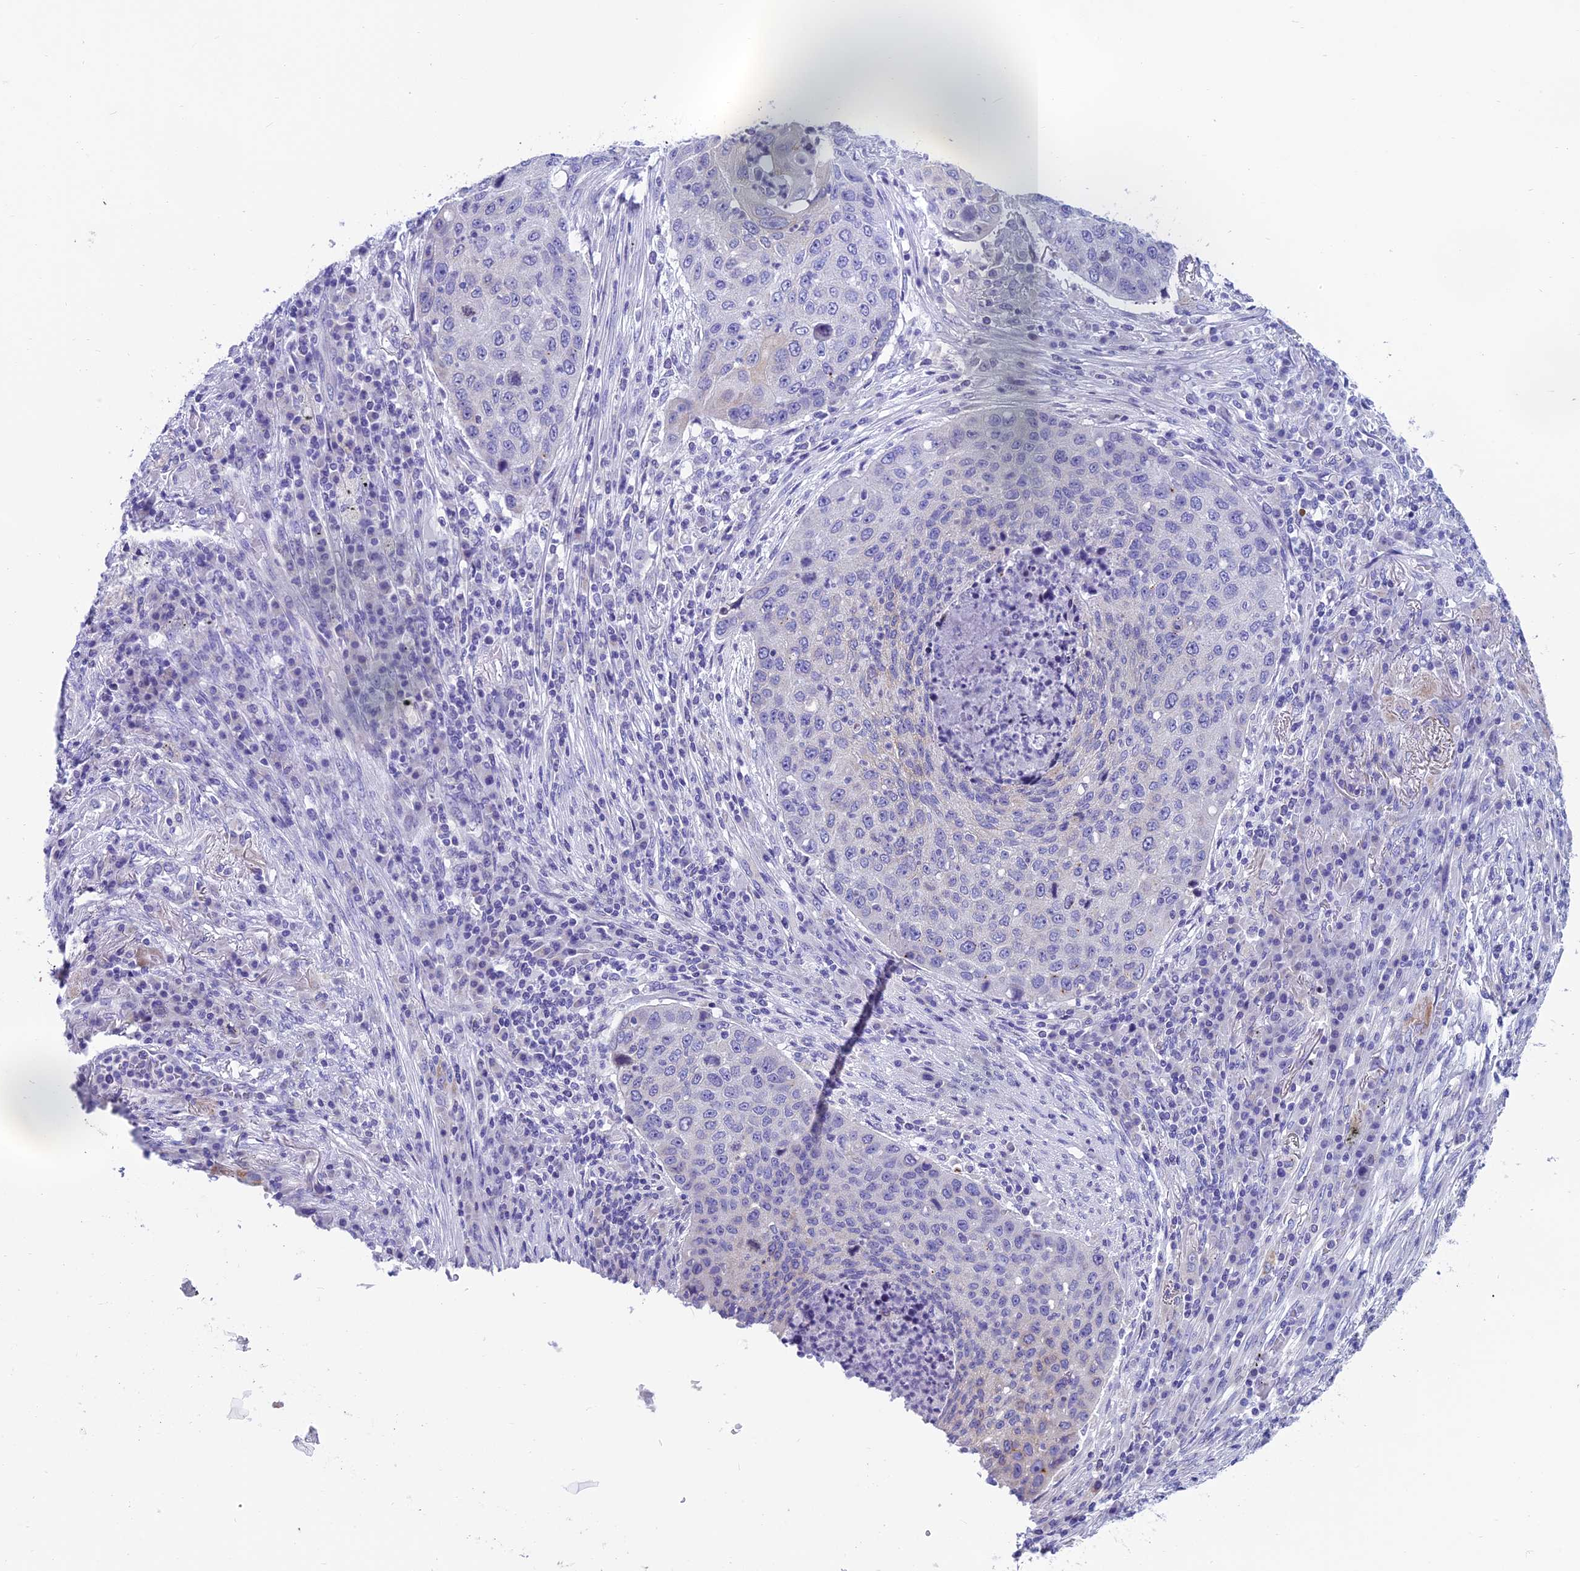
{"staining": {"intensity": "negative", "quantity": "none", "location": "none"}, "tissue": "lung cancer", "cell_type": "Tumor cells", "image_type": "cancer", "snomed": [{"axis": "morphology", "description": "Squamous cell carcinoma, NOS"}, {"axis": "topography", "description": "Lung"}], "caption": "Immunohistochemical staining of human squamous cell carcinoma (lung) displays no significant expression in tumor cells.", "gene": "REEP4", "patient": {"sex": "female", "age": 63}}